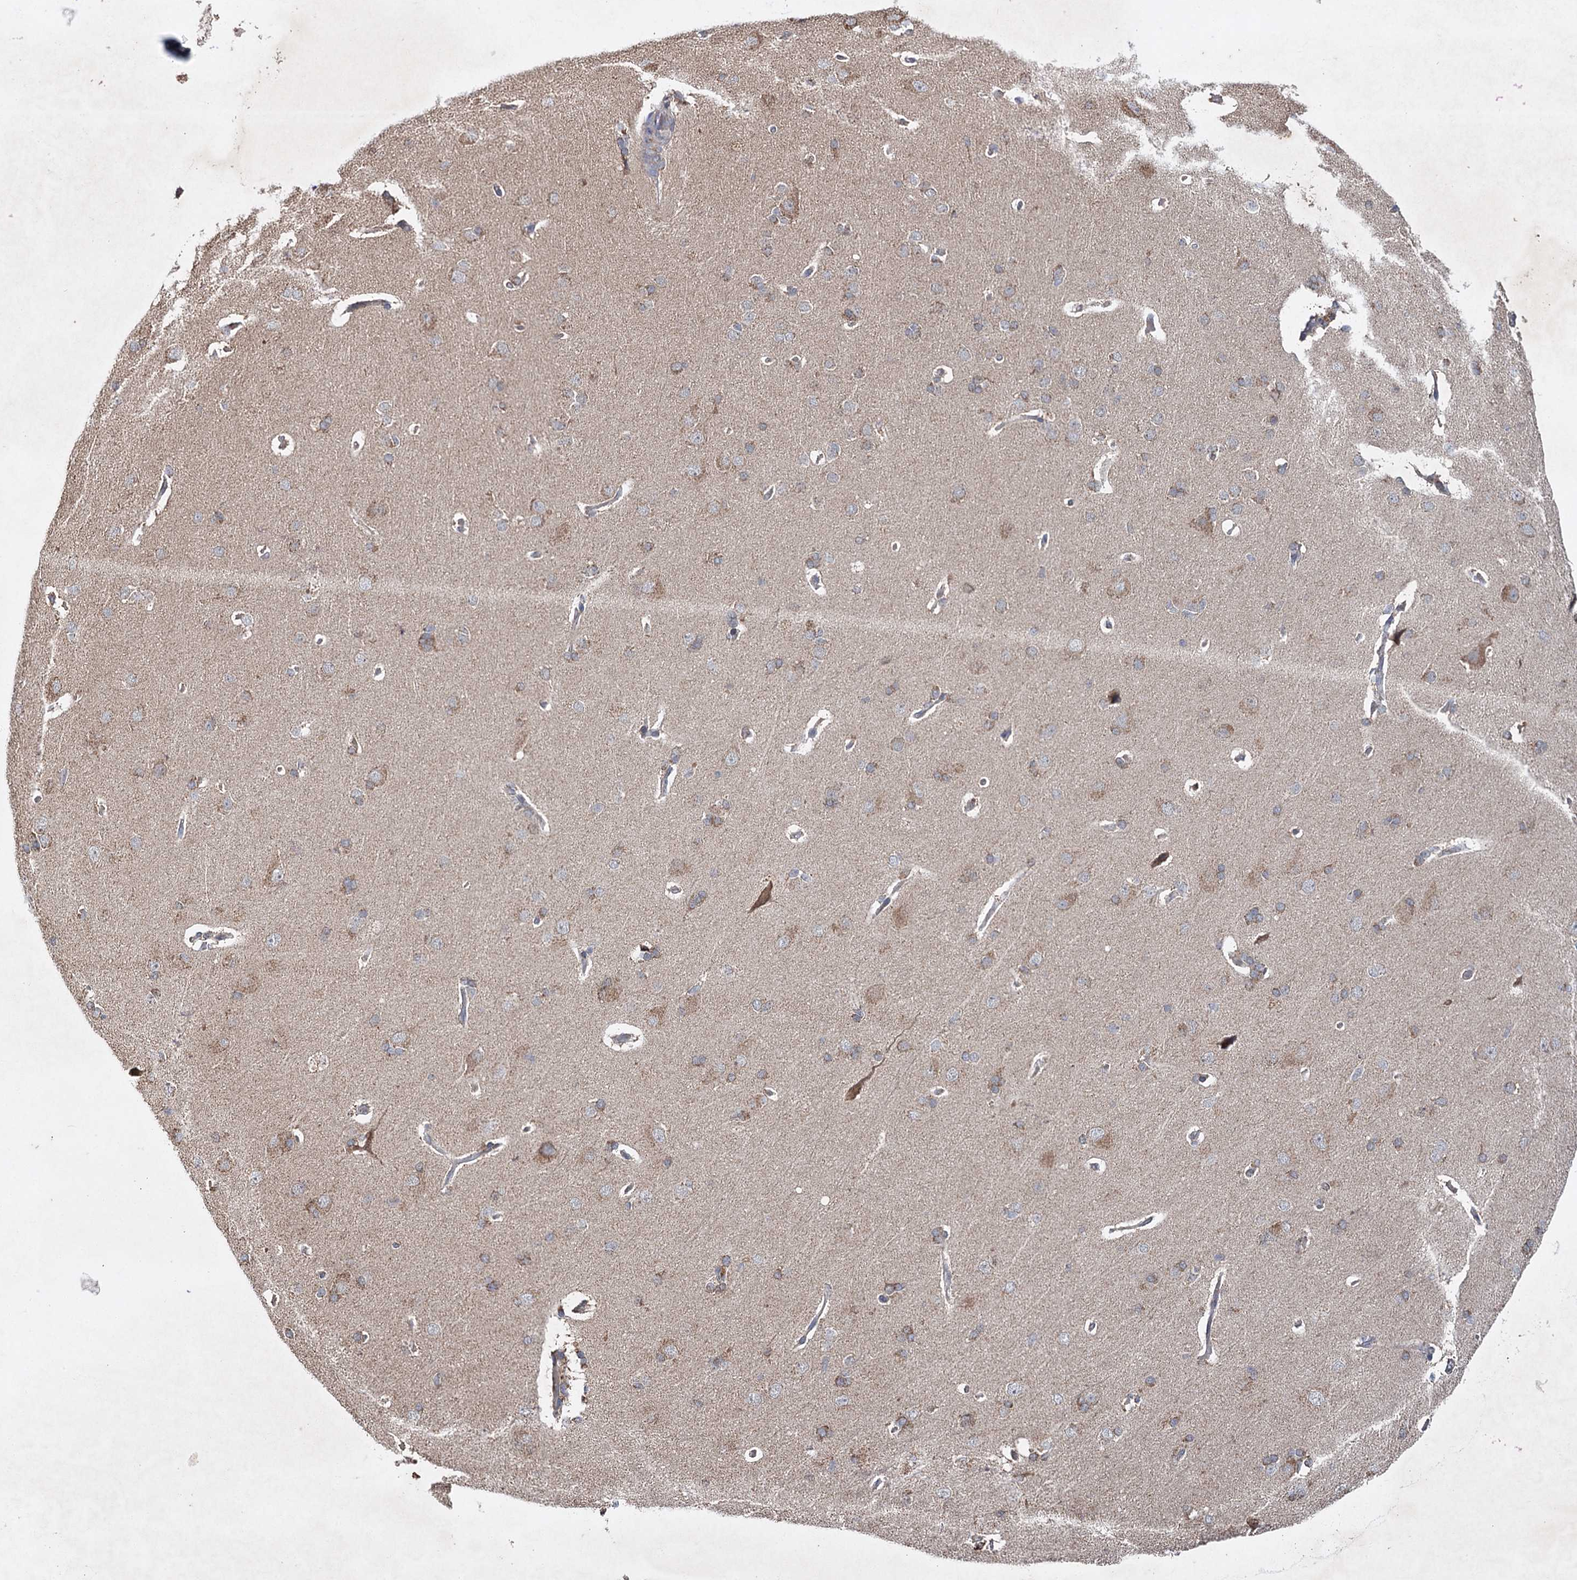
{"staining": {"intensity": "weak", "quantity": ">75%", "location": "cytoplasmic/membranous"}, "tissue": "cerebral cortex", "cell_type": "Endothelial cells", "image_type": "normal", "snomed": [{"axis": "morphology", "description": "Normal tissue, NOS"}, {"axis": "topography", "description": "Cerebral cortex"}], "caption": "Human cerebral cortex stained with a protein marker demonstrates weak staining in endothelial cells.", "gene": "PIK3CB", "patient": {"sex": "male", "age": 62}}